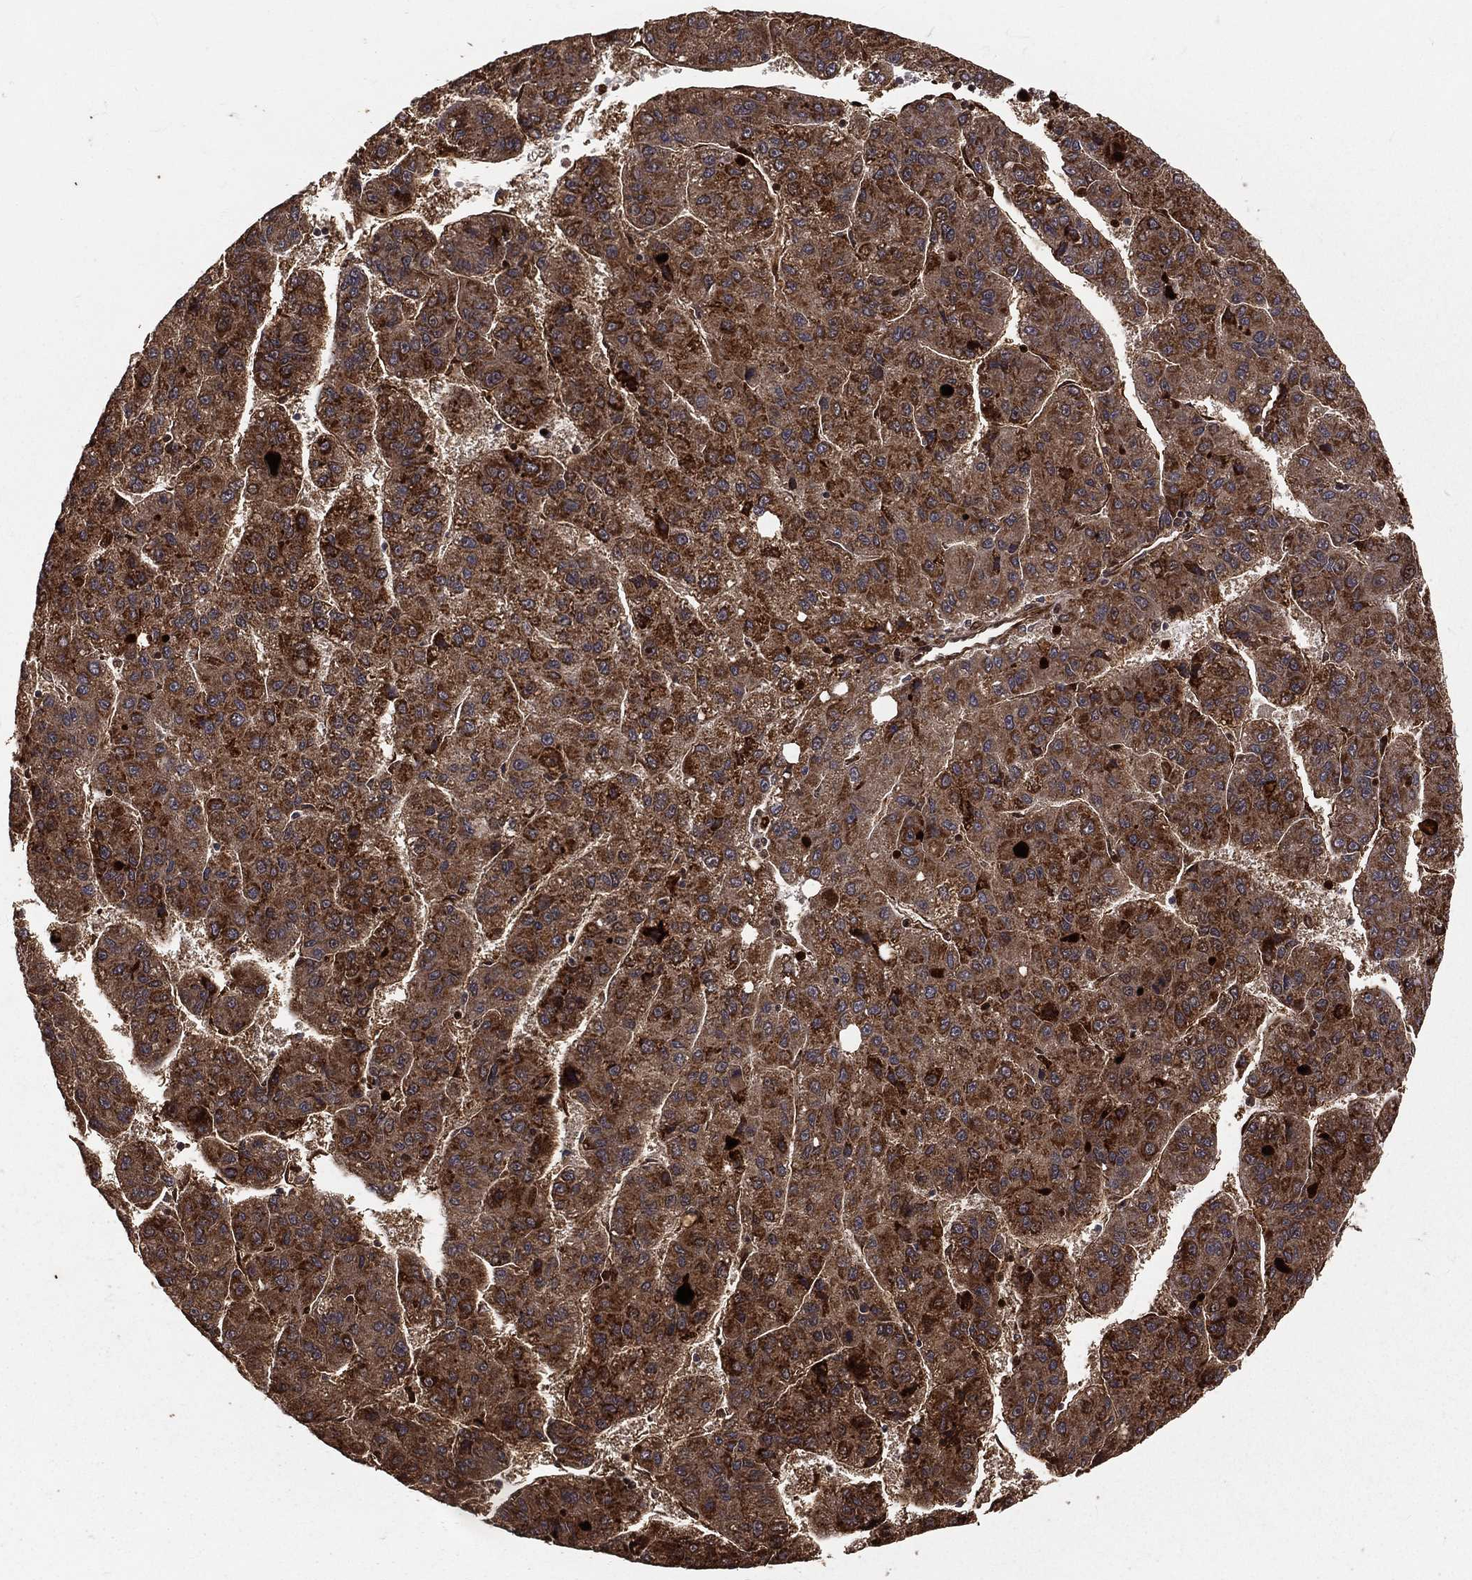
{"staining": {"intensity": "strong", "quantity": ">75%", "location": "cytoplasmic/membranous"}, "tissue": "liver cancer", "cell_type": "Tumor cells", "image_type": "cancer", "snomed": [{"axis": "morphology", "description": "Carcinoma, Hepatocellular, NOS"}, {"axis": "topography", "description": "Liver"}], "caption": "This micrograph displays immunohistochemistry (IHC) staining of human liver hepatocellular carcinoma, with high strong cytoplasmic/membranous positivity in approximately >75% of tumor cells.", "gene": "MAPK1", "patient": {"sex": "female", "age": 82}}